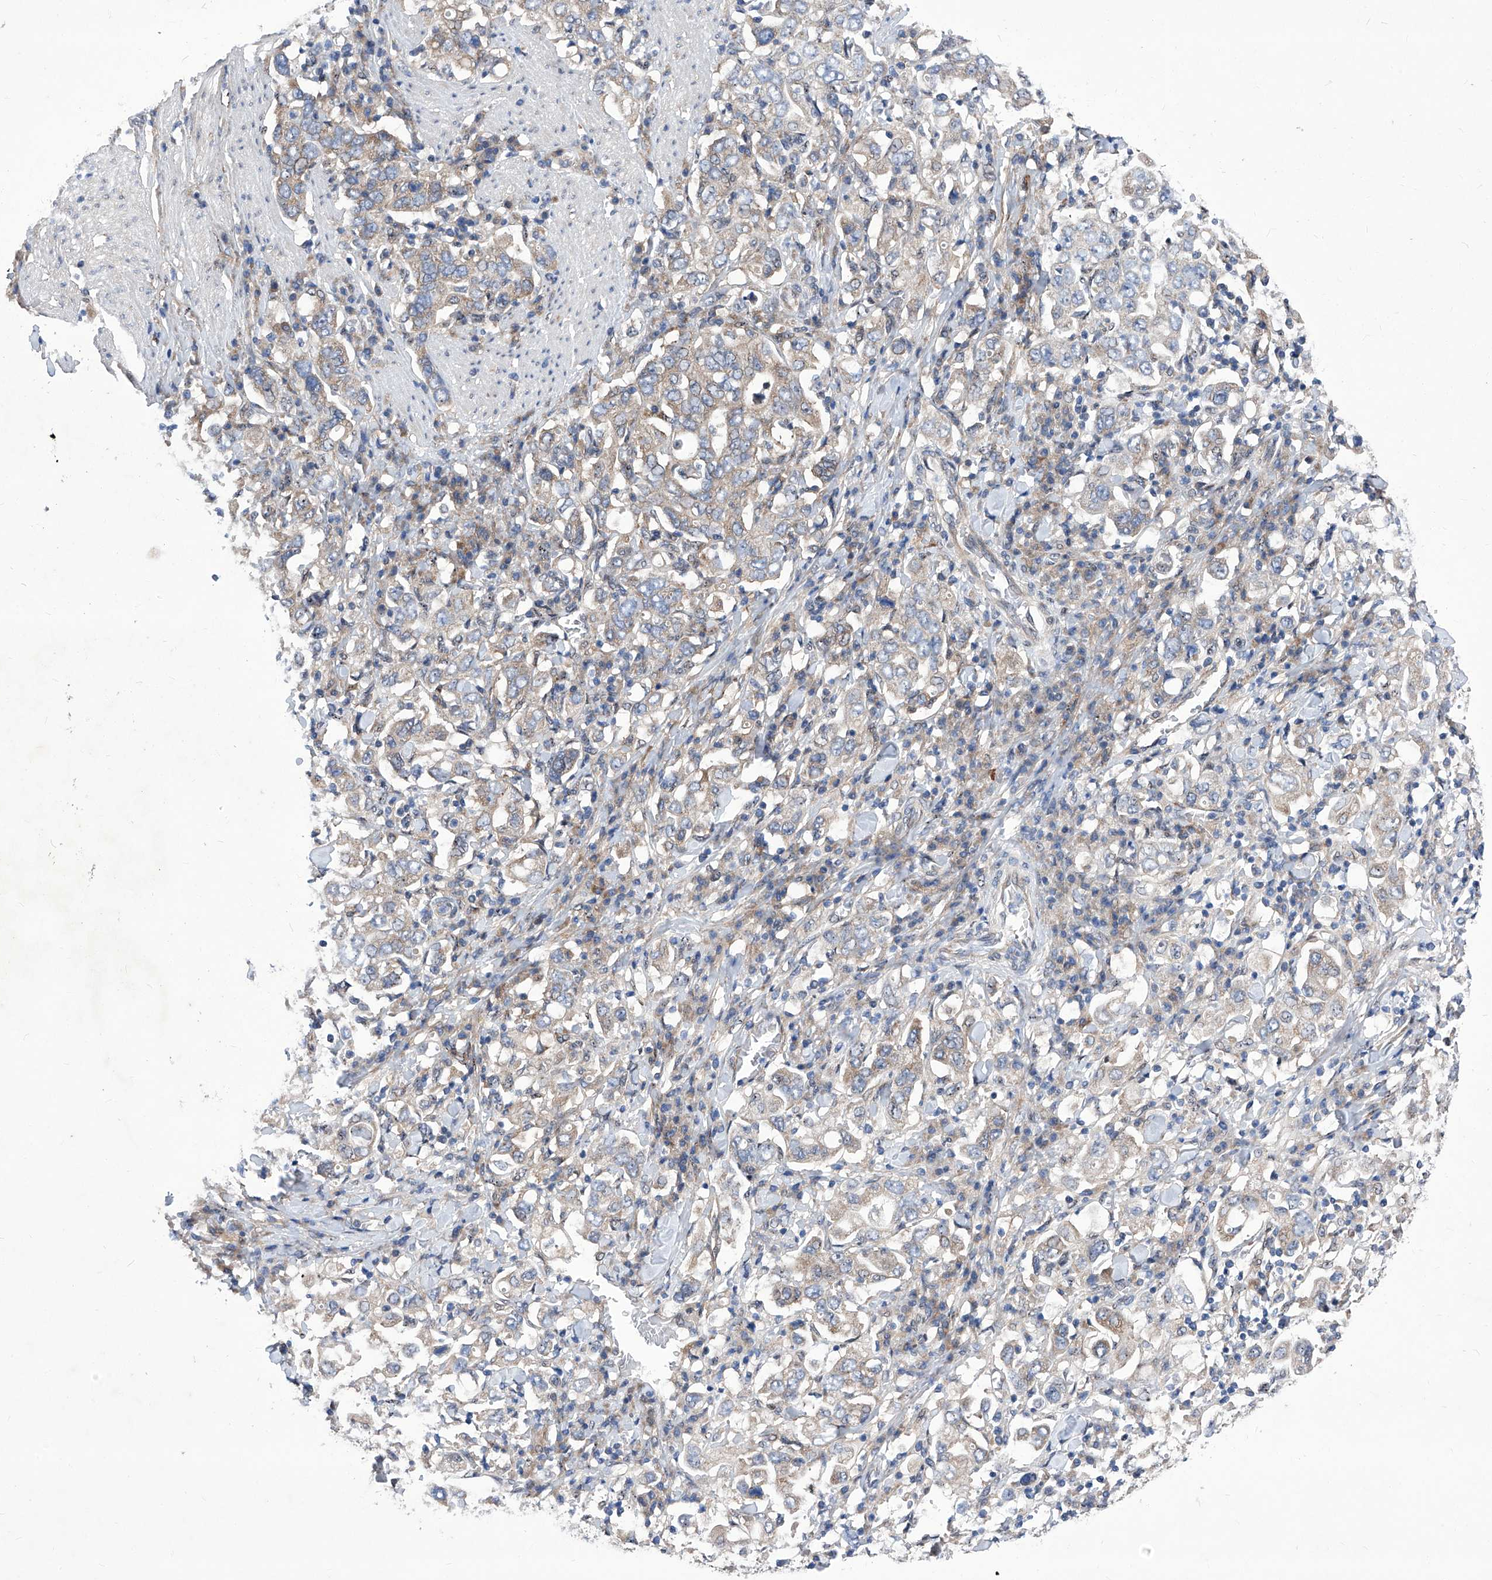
{"staining": {"intensity": "weak", "quantity": "25%-75%", "location": "cytoplasmic/membranous"}, "tissue": "stomach cancer", "cell_type": "Tumor cells", "image_type": "cancer", "snomed": [{"axis": "morphology", "description": "Adenocarcinoma, NOS"}, {"axis": "topography", "description": "Stomach, upper"}], "caption": "Stomach cancer (adenocarcinoma) was stained to show a protein in brown. There is low levels of weak cytoplasmic/membranous positivity in about 25%-75% of tumor cells.", "gene": "KTI12", "patient": {"sex": "male", "age": 62}}